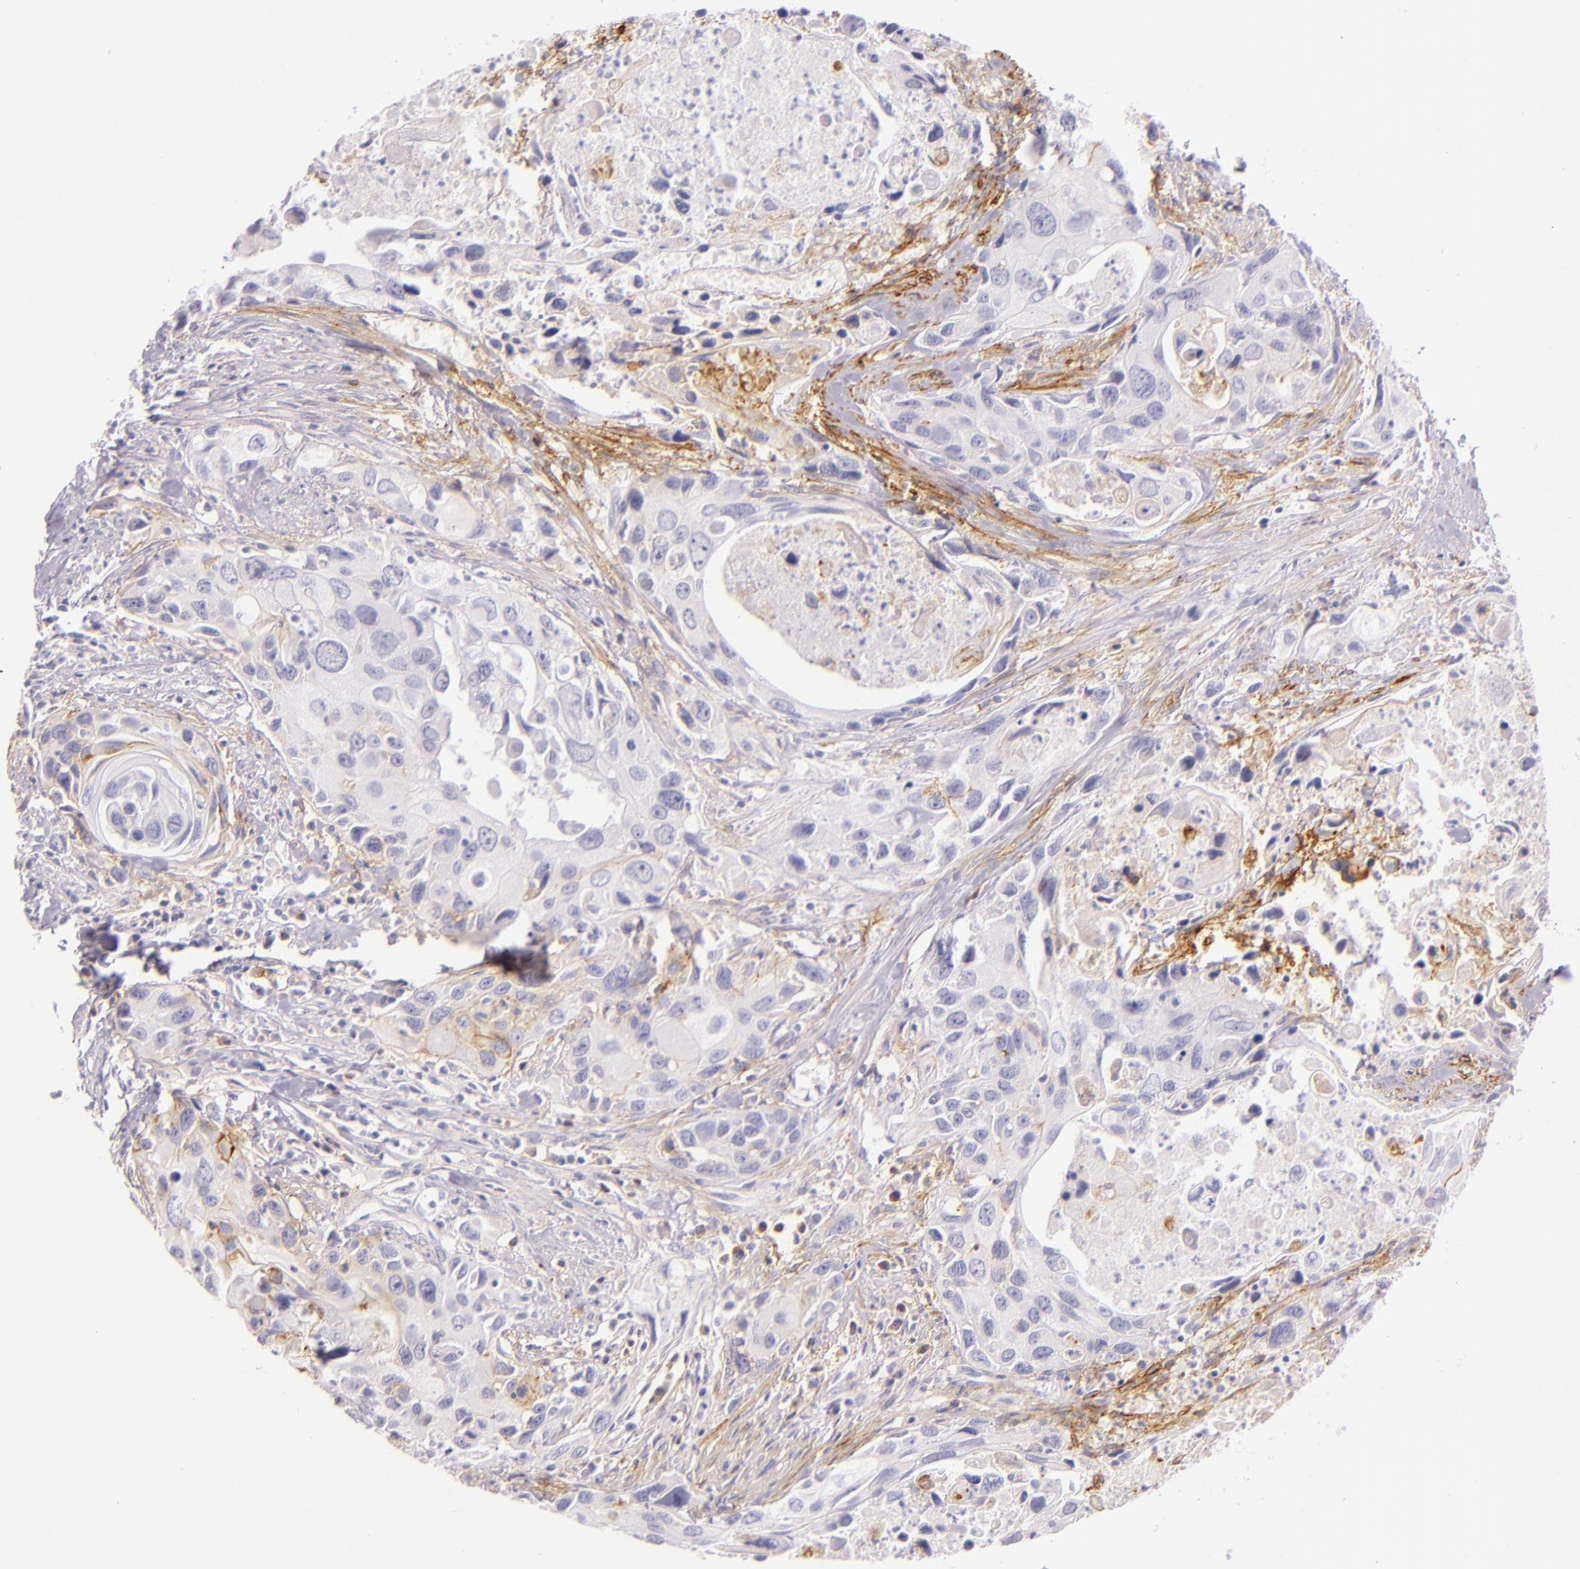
{"staining": {"intensity": "negative", "quantity": "none", "location": "none"}, "tissue": "urothelial cancer", "cell_type": "Tumor cells", "image_type": "cancer", "snomed": [{"axis": "morphology", "description": "Urothelial carcinoma, High grade"}, {"axis": "topography", "description": "Urinary bladder"}], "caption": "Immunohistochemical staining of human urothelial carcinoma (high-grade) displays no significant expression in tumor cells.", "gene": "ICAM1", "patient": {"sex": "male", "age": 71}}